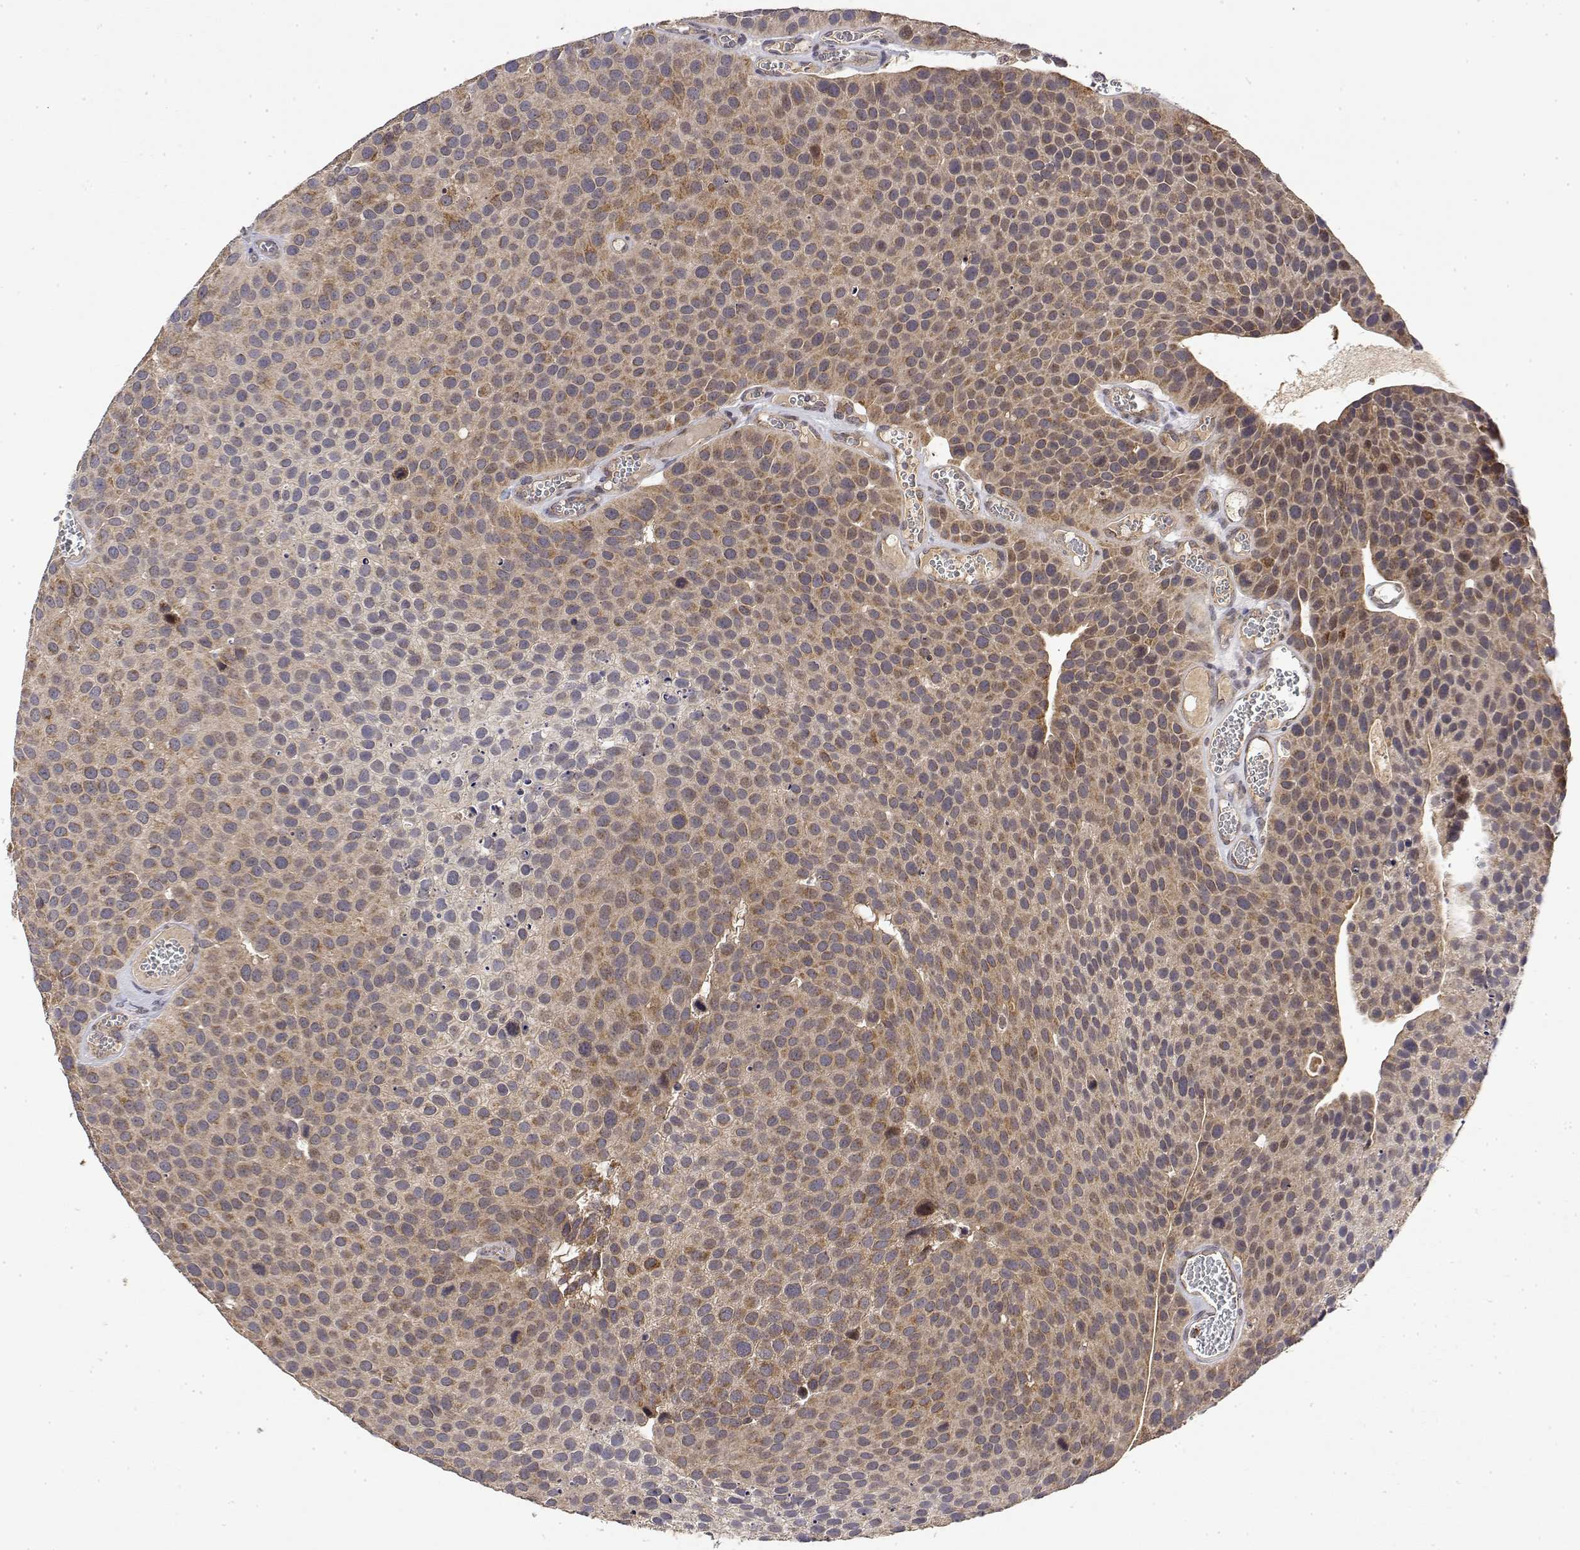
{"staining": {"intensity": "moderate", "quantity": "25%-75%", "location": "cytoplasmic/membranous,nuclear"}, "tissue": "urothelial cancer", "cell_type": "Tumor cells", "image_type": "cancer", "snomed": [{"axis": "morphology", "description": "Urothelial carcinoma, Low grade"}, {"axis": "topography", "description": "Urinary bladder"}], "caption": "Urothelial cancer stained with a brown dye exhibits moderate cytoplasmic/membranous and nuclear positive staining in approximately 25%-75% of tumor cells.", "gene": "GADD45GIP1", "patient": {"sex": "female", "age": 69}}